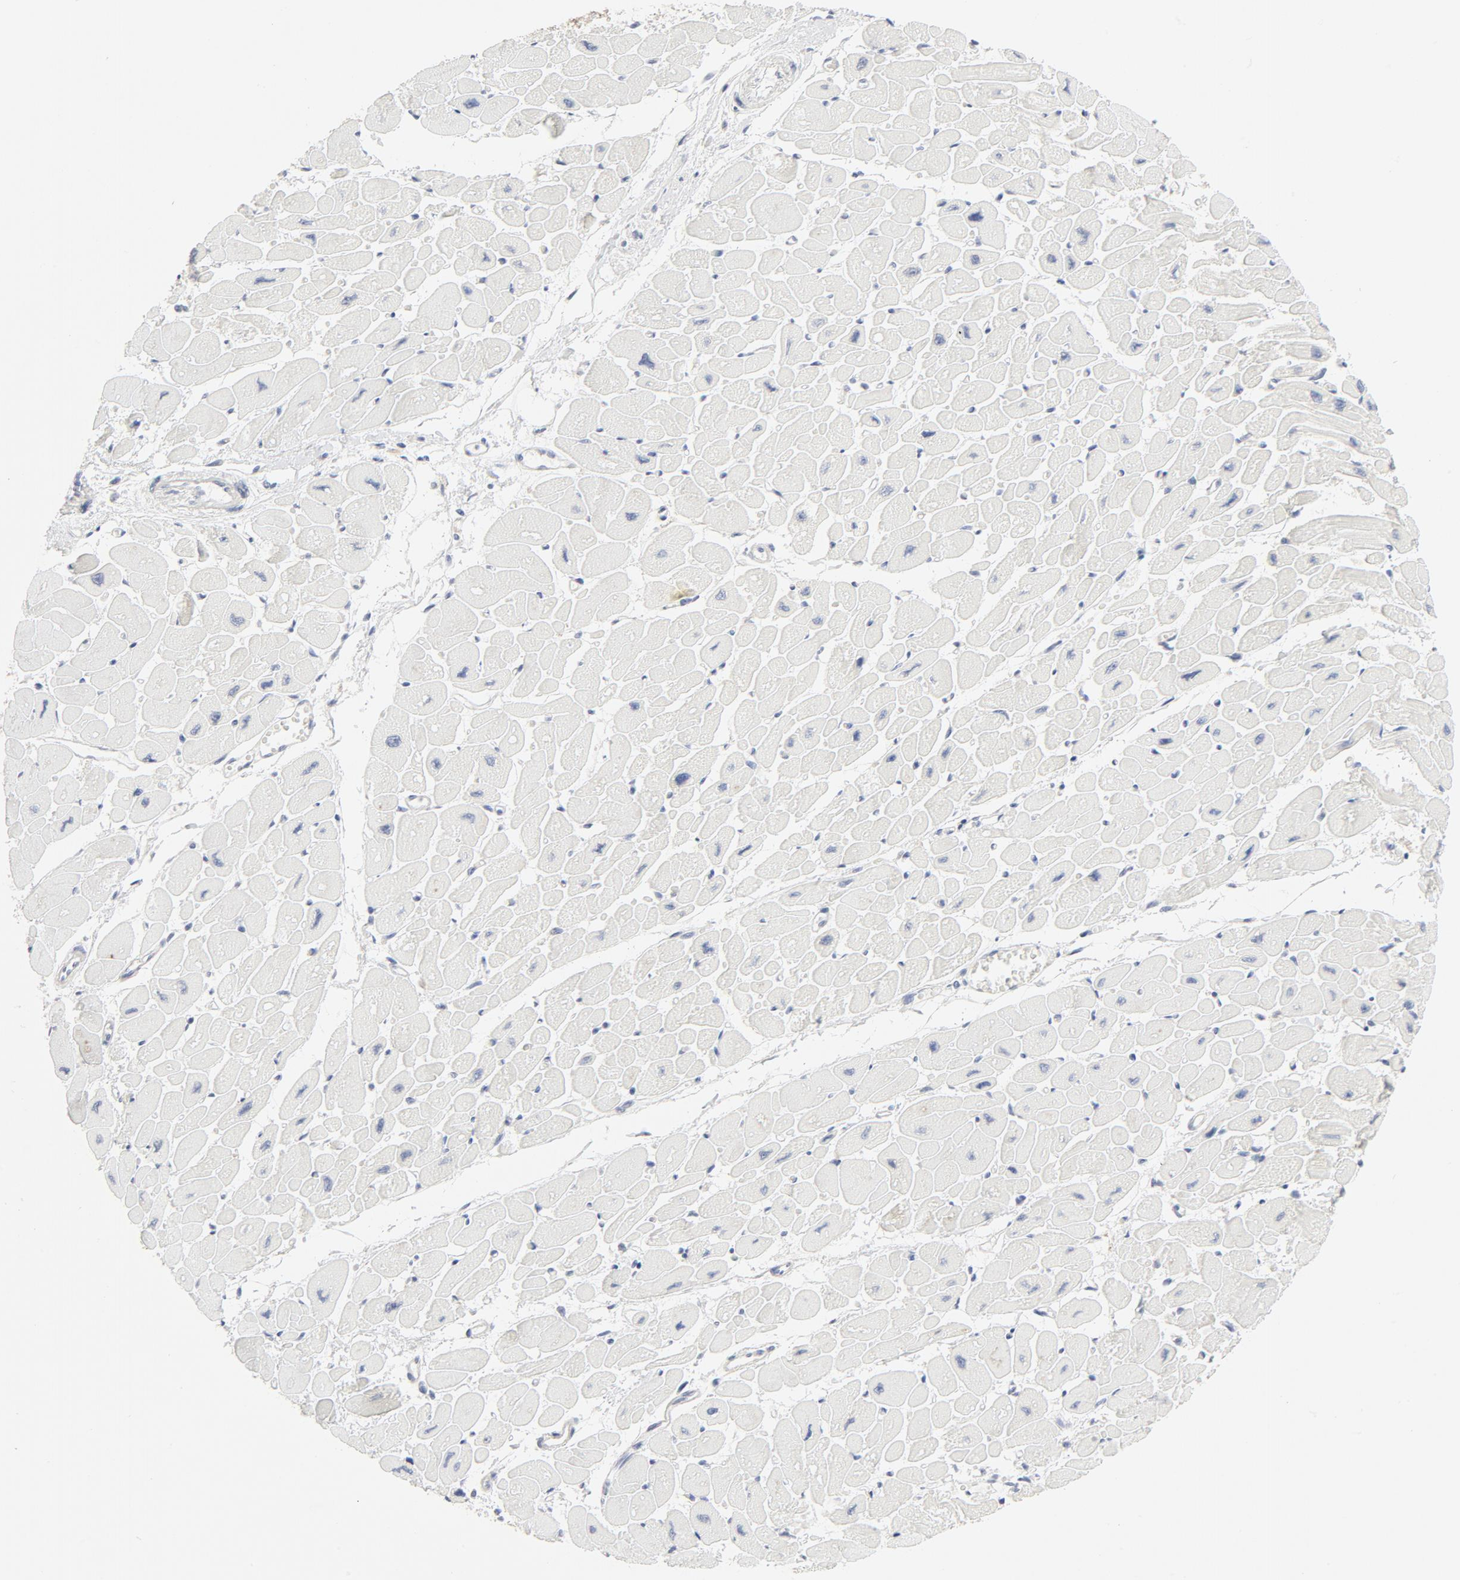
{"staining": {"intensity": "weak", "quantity": "<25%", "location": "cytoplasmic/membranous"}, "tissue": "heart muscle", "cell_type": "Cardiomyocytes", "image_type": "normal", "snomed": [{"axis": "morphology", "description": "Normal tissue, NOS"}, {"axis": "topography", "description": "Heart"}], "caption": "Cardiomyocytes are negative for protein expression in normal human heart muscle. (DAB immunohistochemistry, high magnification).", "gene": "RABEP1", "patient": {"sex": "female", "age": 54}}